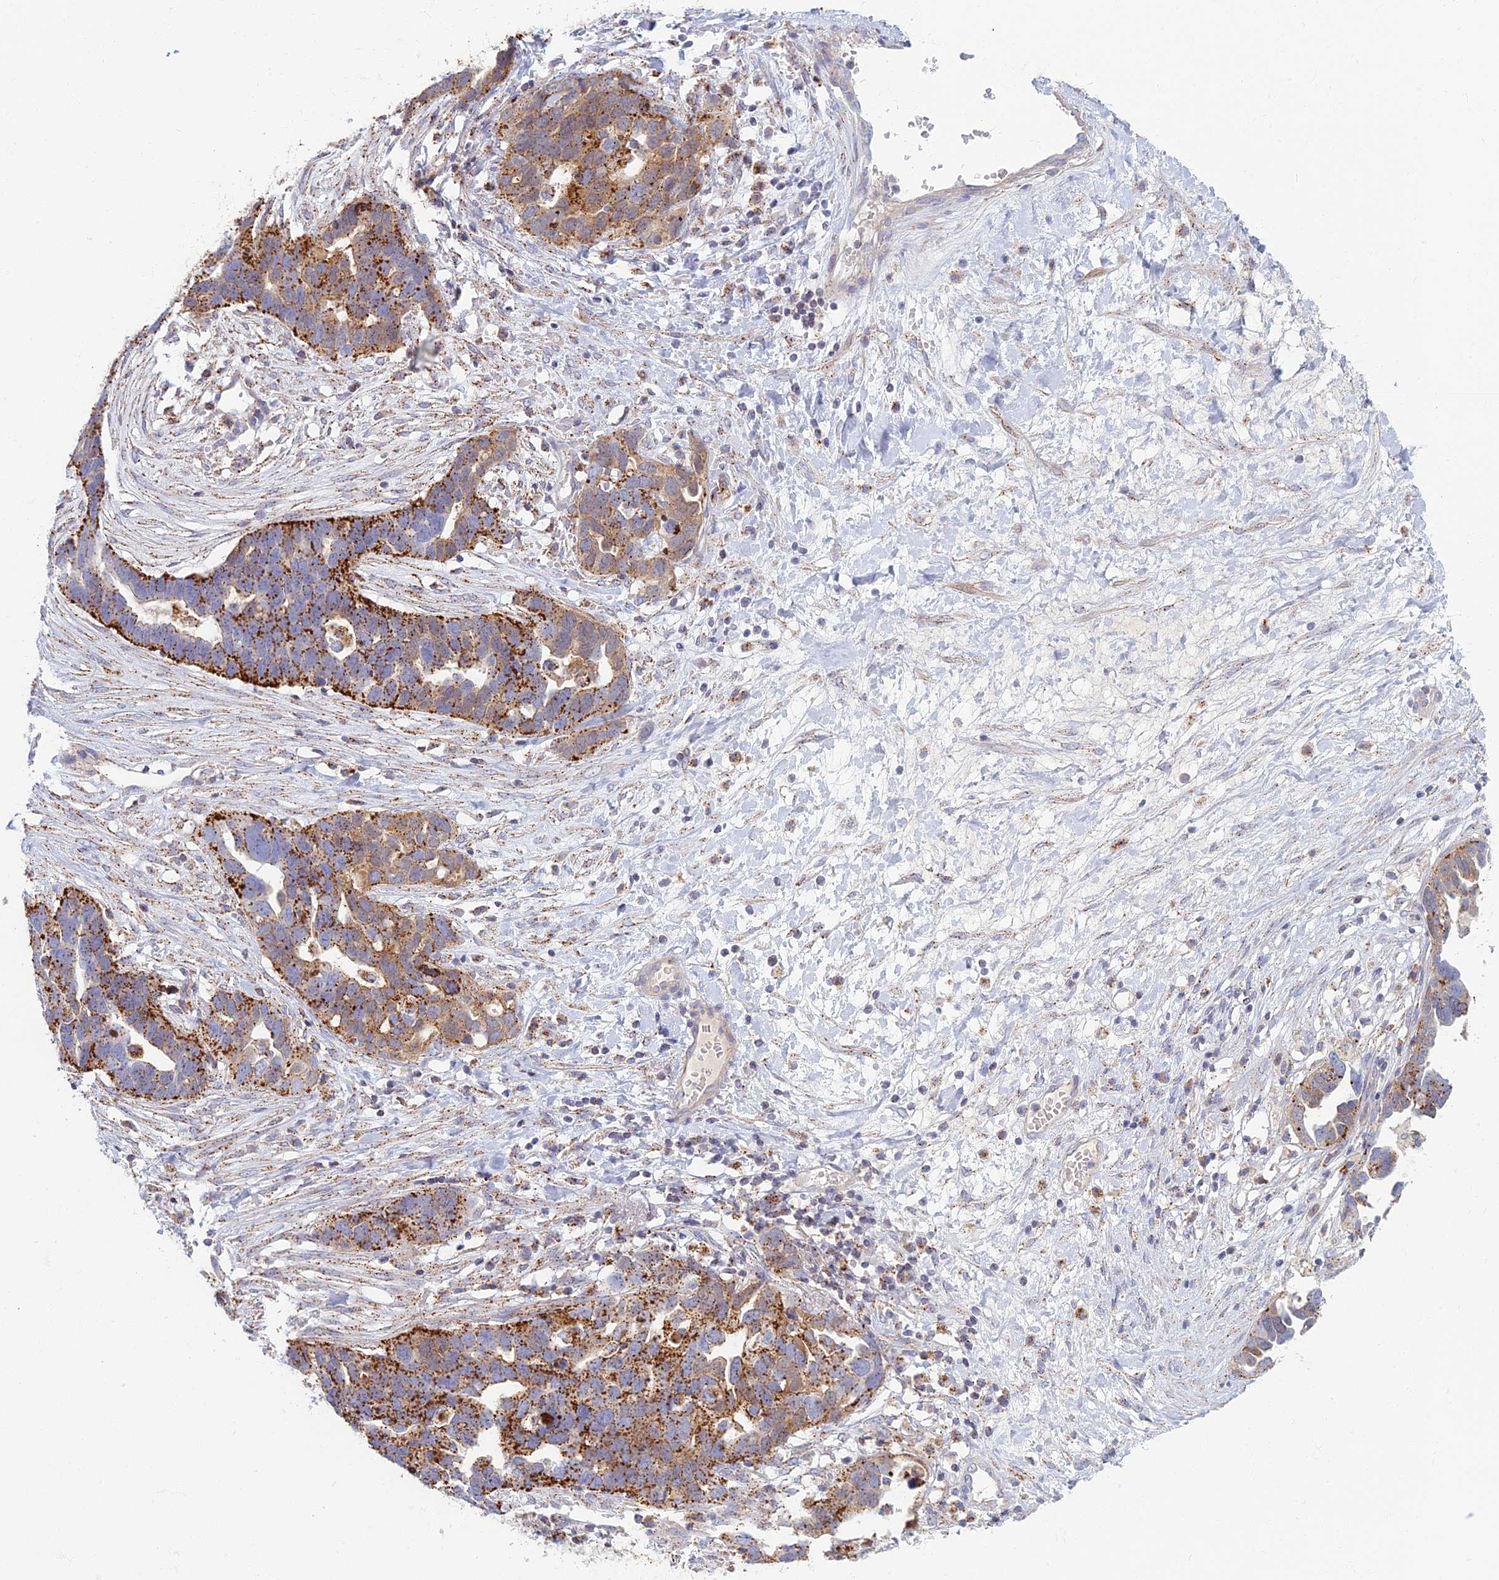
{"staining": {"intensity": "strong", "quantity": ">75%", "location": "cytoplasmic/membranous"}, "tissue": "ovarian cancer", "cell_type": "Tumor cells", "image_type": "cancer", "snomed": [{"axis": "morphology", "description": "Cystadenocarcinoma, serous, NOS"}, {"axis": "topography", "description": "Ovary"}], "caption": "A brown stain shows strong cytoplasmic/membranous expression of a protein in ovarian cancer (serous cystadenocarcinoma) tumor cells. (brown staining indicates protein expression, while blue staining denotes nuclei).", "gene": "CHMP4B", "patient": {"sex": "female", "age": 54}}